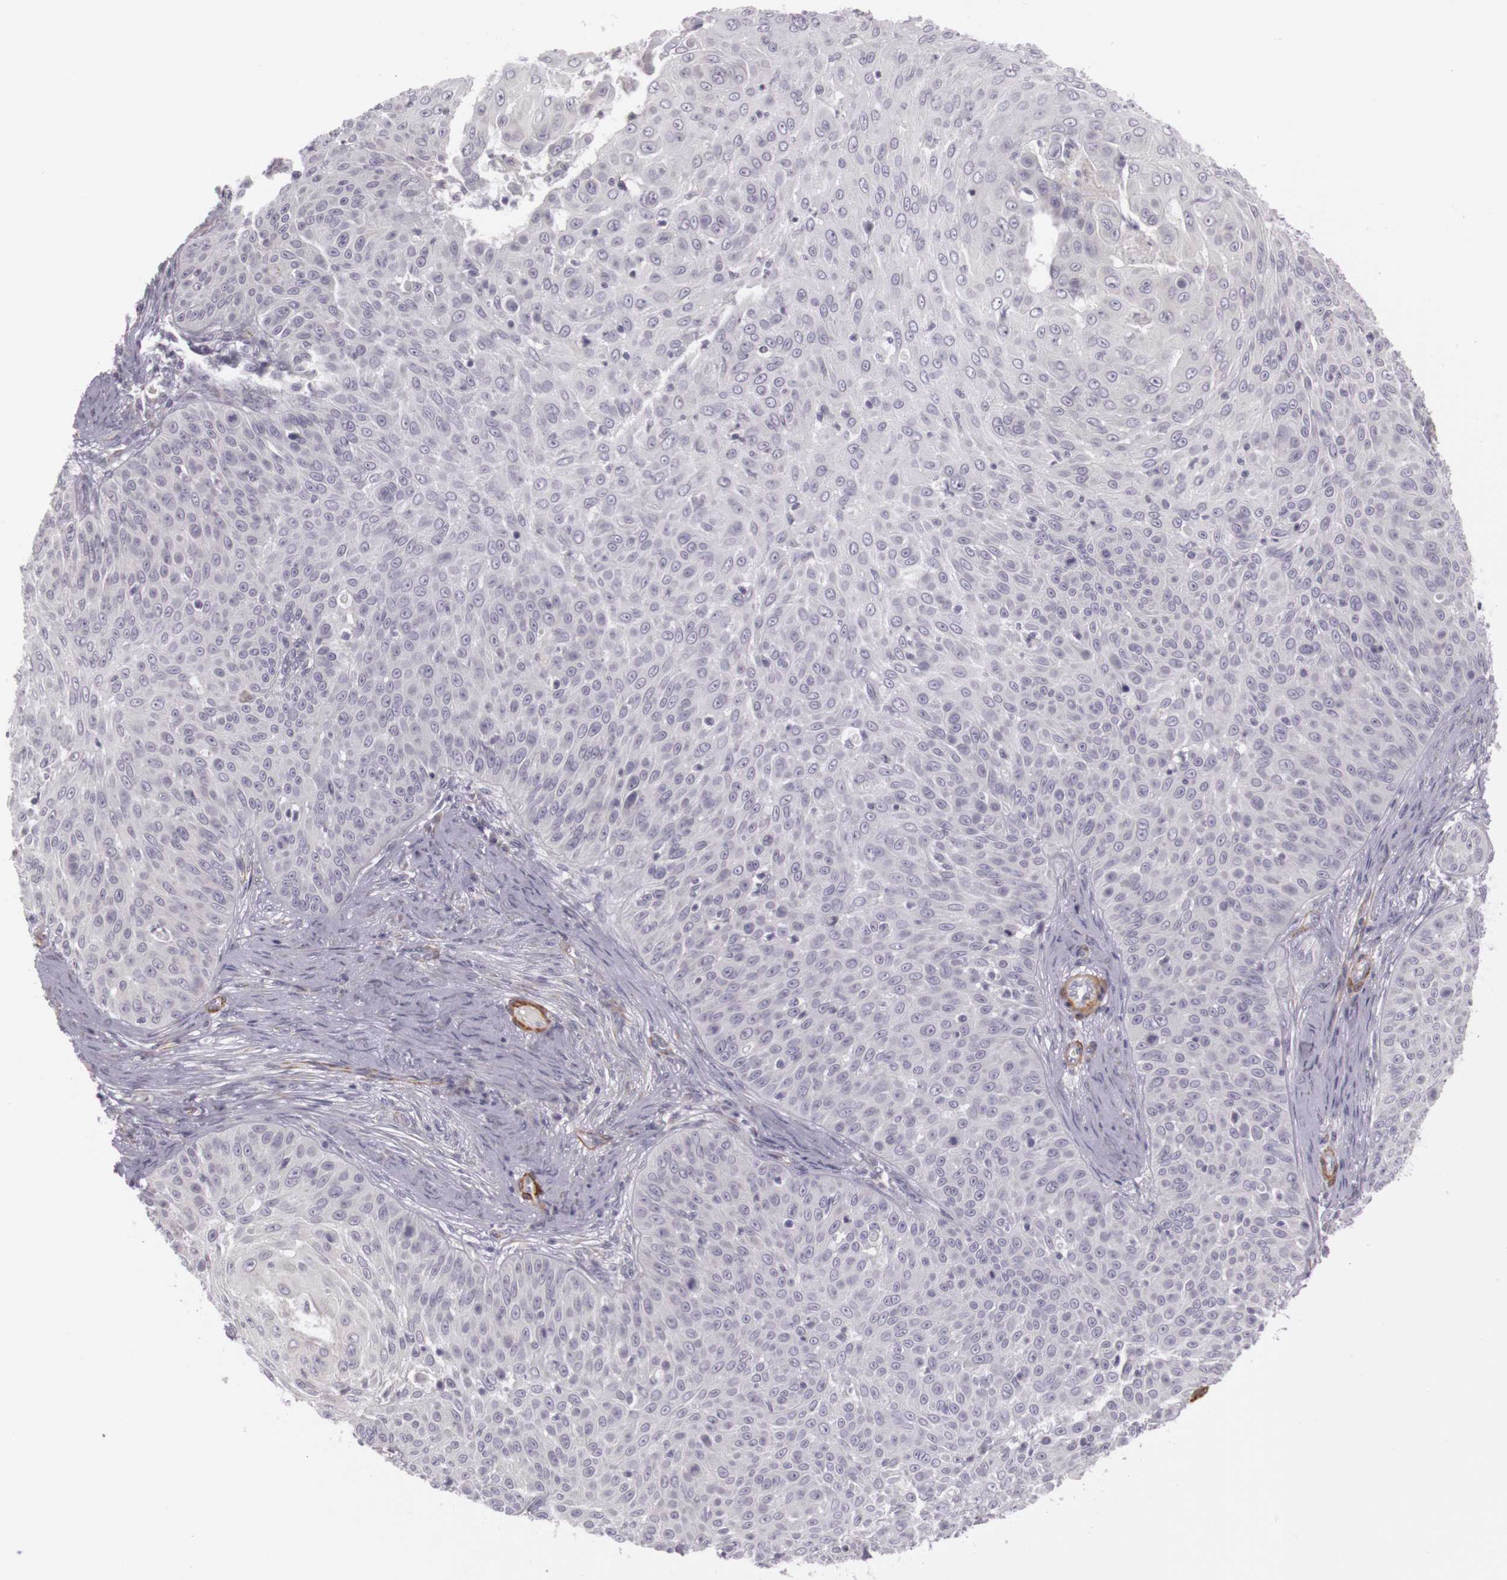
{"staining": {"intensity": "negative", "quantity": "none", "location": "none"}, "tissue": "skin cancer", "cell_type": "Tumor cells", "image_type": "cancer", "snomed": [{"axis": "morphology", "description": "Squamous cell carcinoma, NOS"}, {"axis": "topography", "description": "Skin"}], "caption": "Photomicrograph shows no significant protein positivity in tumor cells of skin cancer (squamous cell carcinoma).", "gene": "CNTN2", "patient": {"sex": "male", "age": 82}}